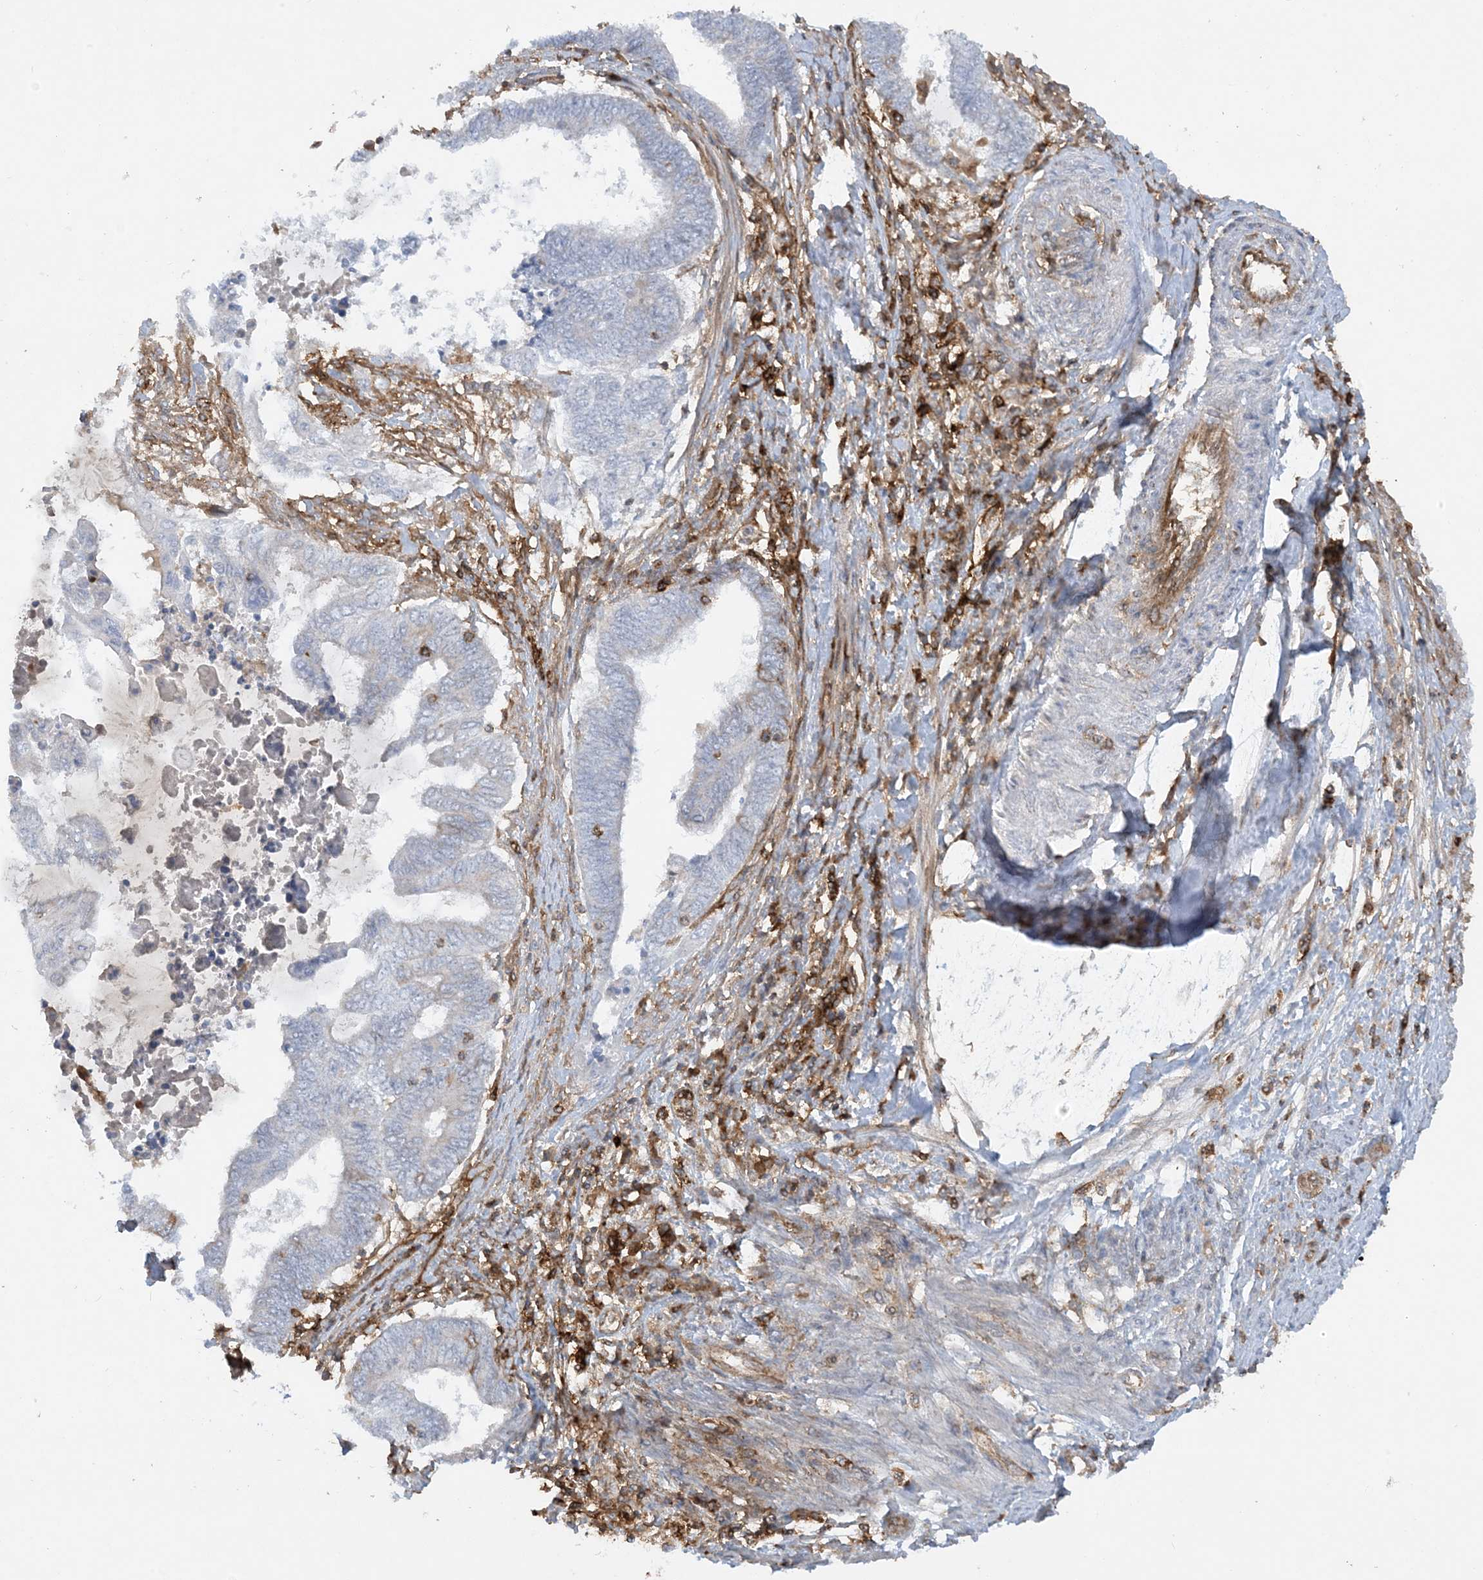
{"staining": {"intensity": "negative", "quantity": "none", "location": "none"}, "tissue": "endometrial cancer", "cell_type": "Tumor cells", "image_type": "cancer", "snomed": [{"axis": "morphology", "description": "Adenocarcinoma, NOS"}, {"axis": "topography", "description": "Uterus"}, {"axis": "topography", "description": "Endometrium"}], "caption": "There is no significant positivity in tumor cells of endometrial cancer.", "gene": "HLA-E", "patient": {"sex": "female", "age": 70}}